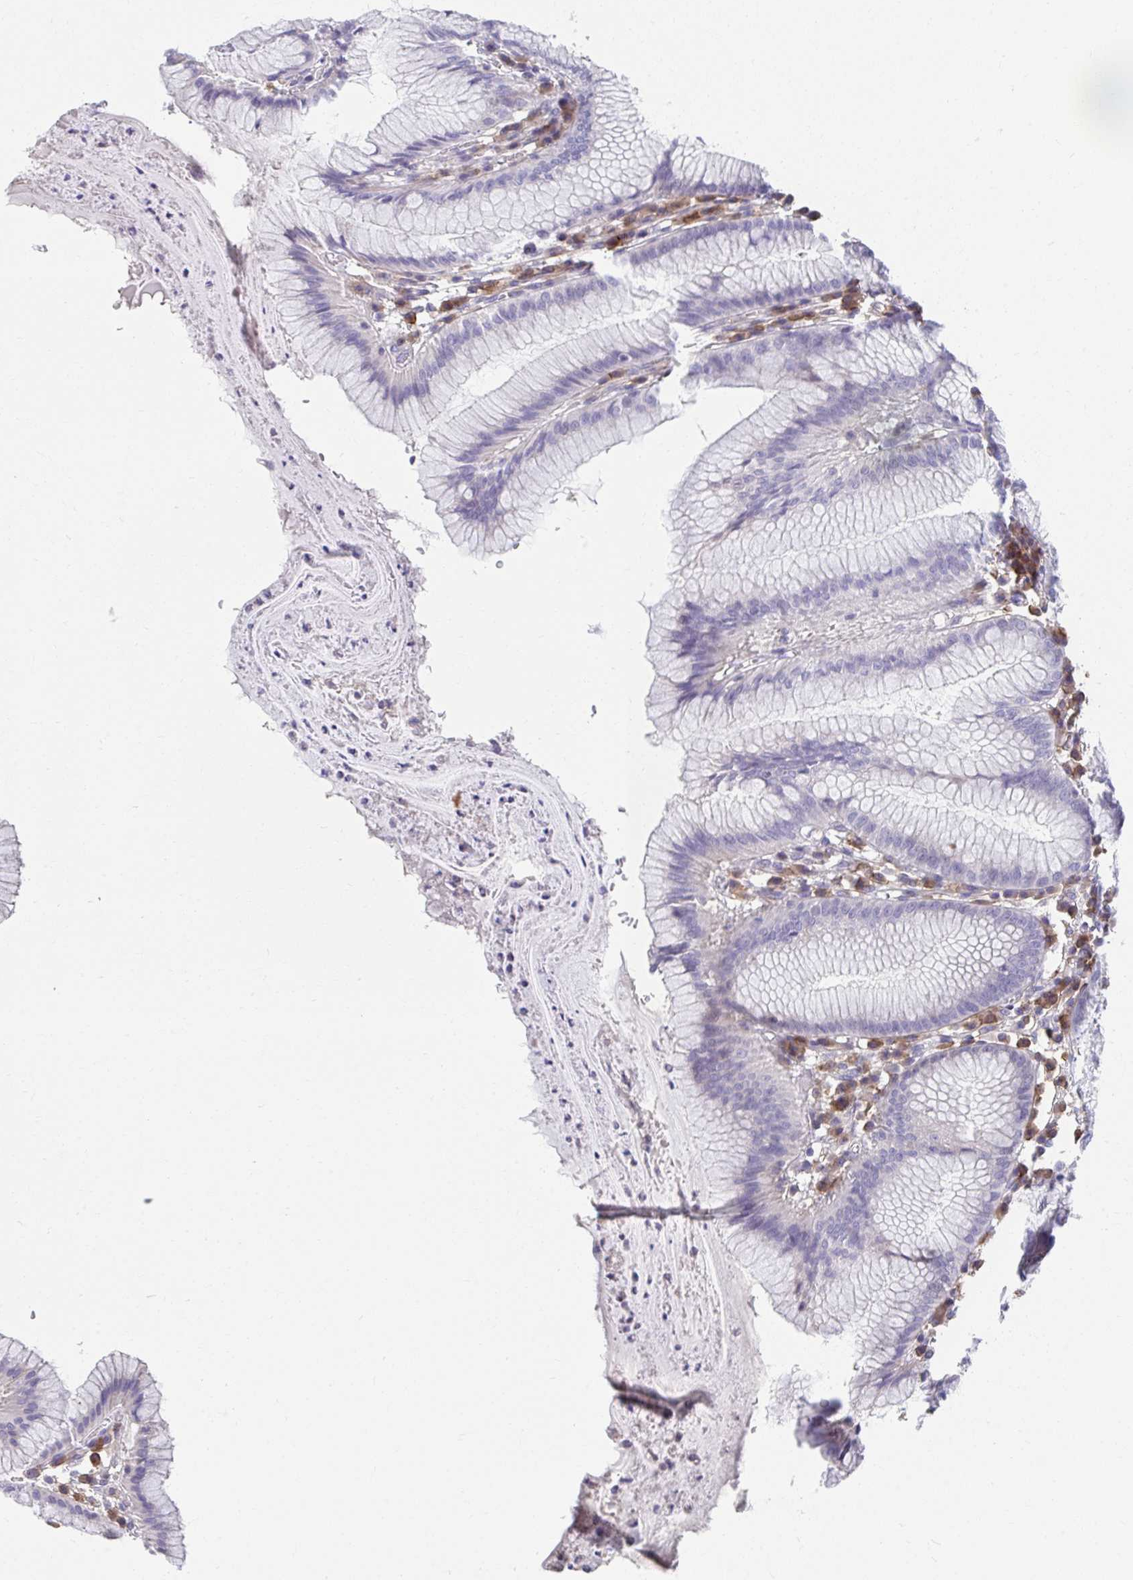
{"staining": {"intensity": "weak", "quantity": "<25%", "location": "cytoplasmic/membranous"}, "tissue": "stomach", "cell_type": "Glandular cells", "image_type": "normal", "snomed": [{"axis": "morphology", "description": "Normal tissue, NOS"}, {"axis": "topography", "description": "Stomach"}], "caption": "This photomicrograph is of unremarkable stomach stained with IHC to label a protein in brown with the nuclei are counter-stained blue. There is no staining in glandular cells.", "gene": "SLAMF7", "patient": {"sex": "male", "age": 55}}